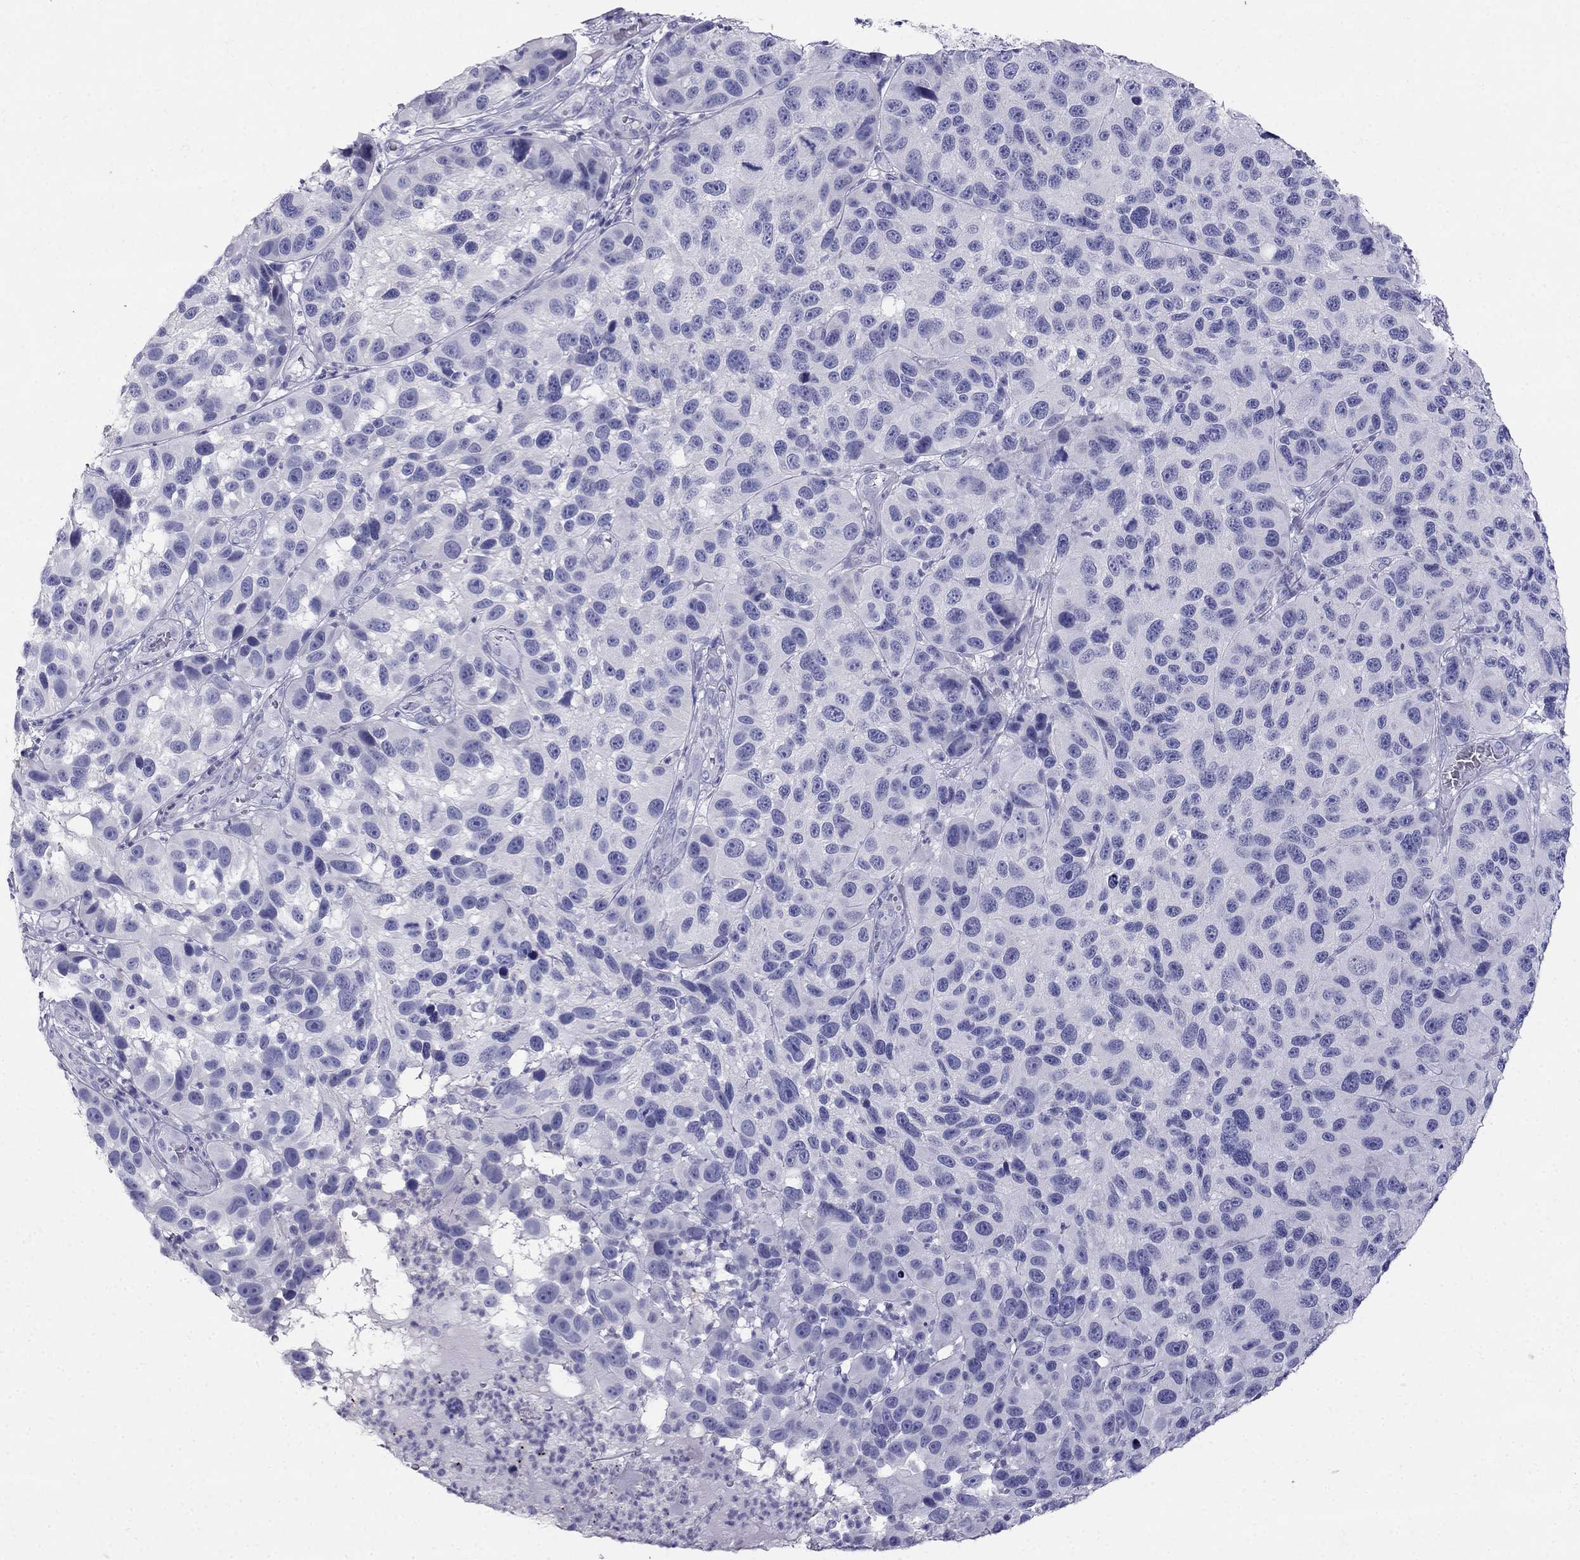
{"staining": {"intensity": "negative", "quantity": "none", "location": "none"}, "tissue": "melanoma", "cell_type": "Tumor cells", "image_type": "cancer", "snomed": [{"axis": "morphology", "description": "Malignant melanoma, NOS"}, {"axis": "topography", "description": "Skin"}], "caption": "There is no significant staining in tumor cells of melanoma.", "gene": "RFLNA", "patient": {"sex": "male", "age": 53}}